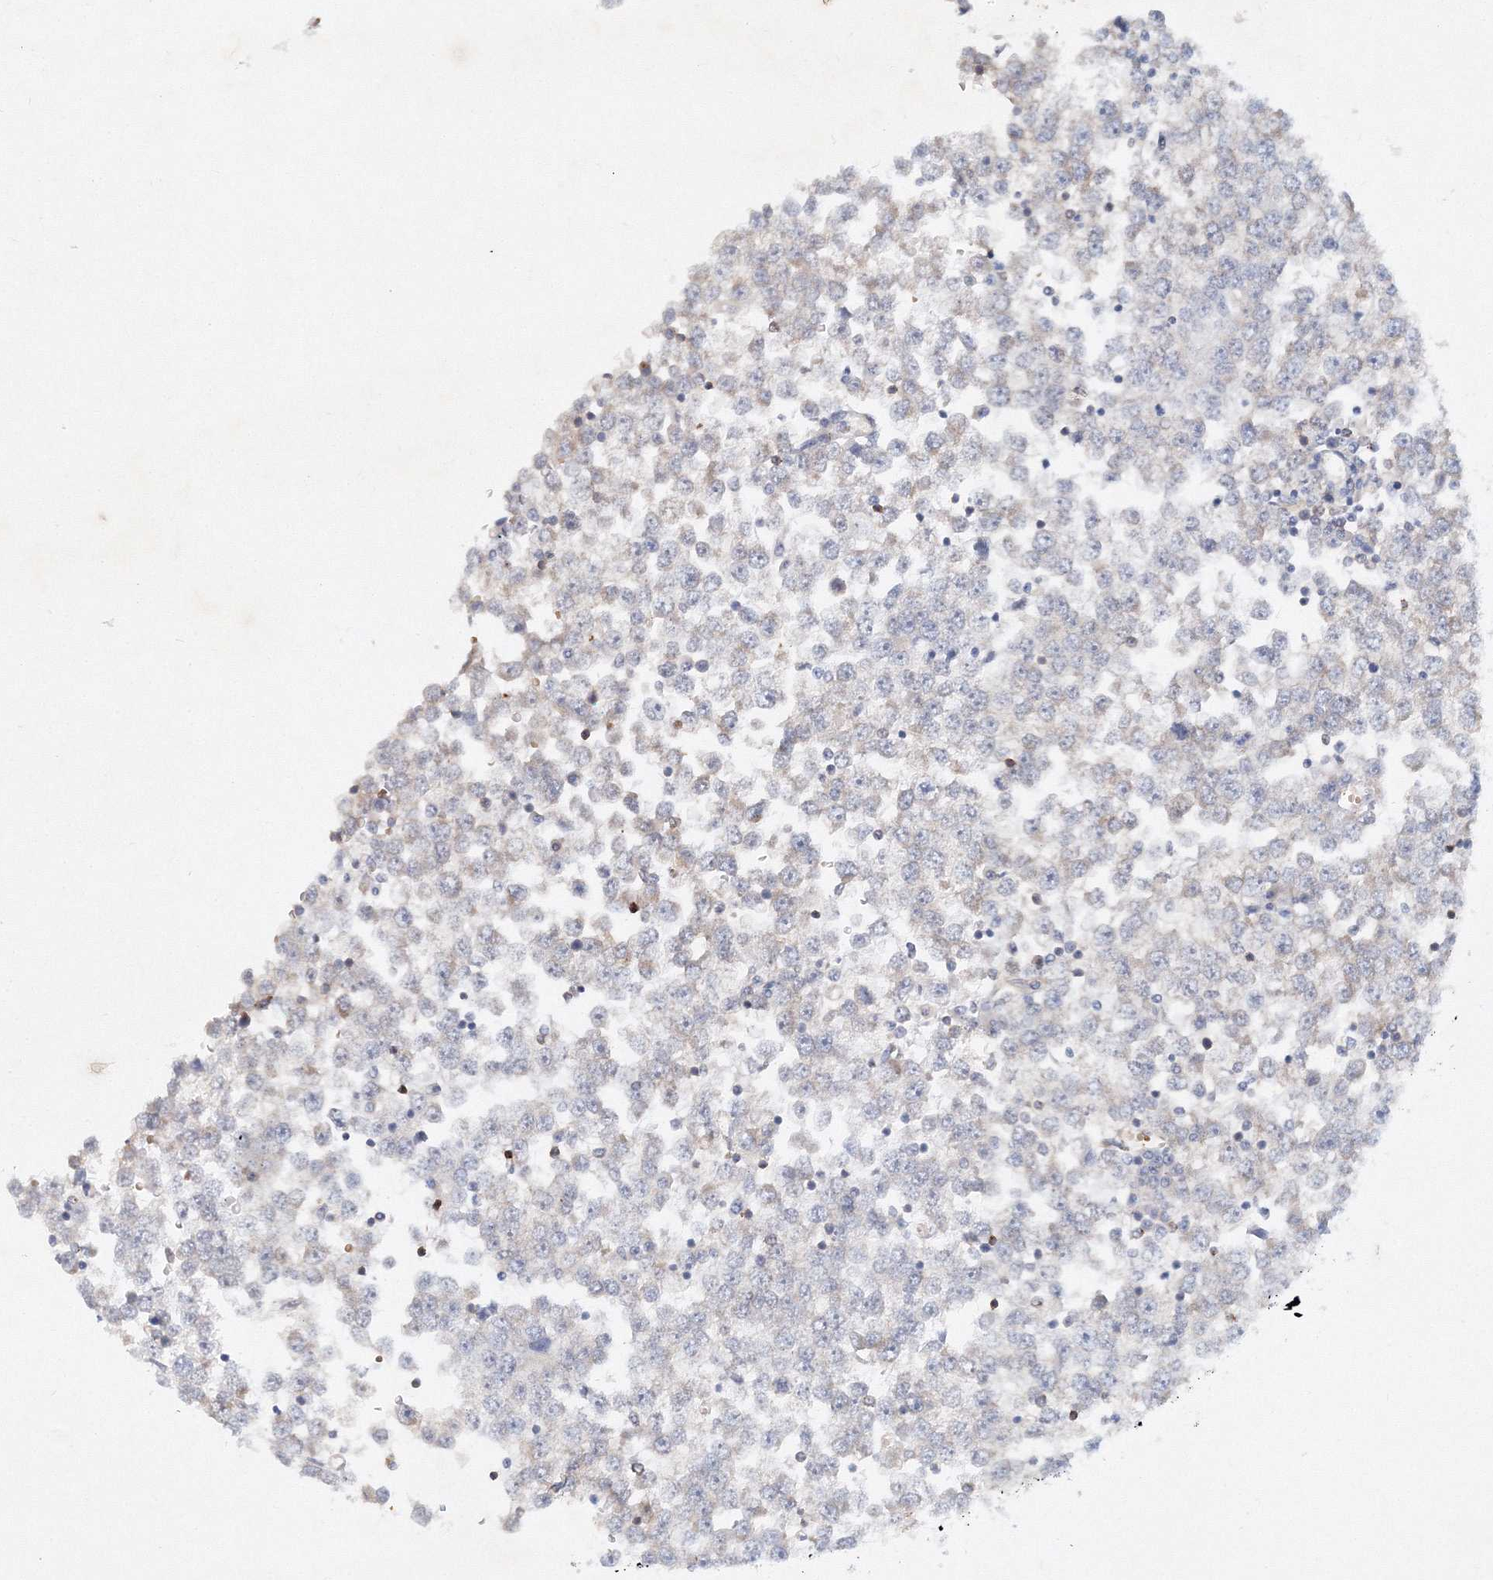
{"staining": {"intensity": "negative", "quantity": "none", "location": "none"}, "tissue": "testis cancer", "cell_type": "Tumor cells", "image_type": "cancer", "snomed": [{"axis": "morphology", "description": "Seminoma, NOS"}, {"axis": "topography", "description": "Testis"}], "caption": "IHC image of testis cancer (seminoma) stained for a protein (brown), which exhibits no expression in tumor cells. (DAB (3,3'-diaminobenzidine) immunohistochemistry, high magnification).", "gene": "SH3BP5", "patient": {"sex": "male", "age": 65}}